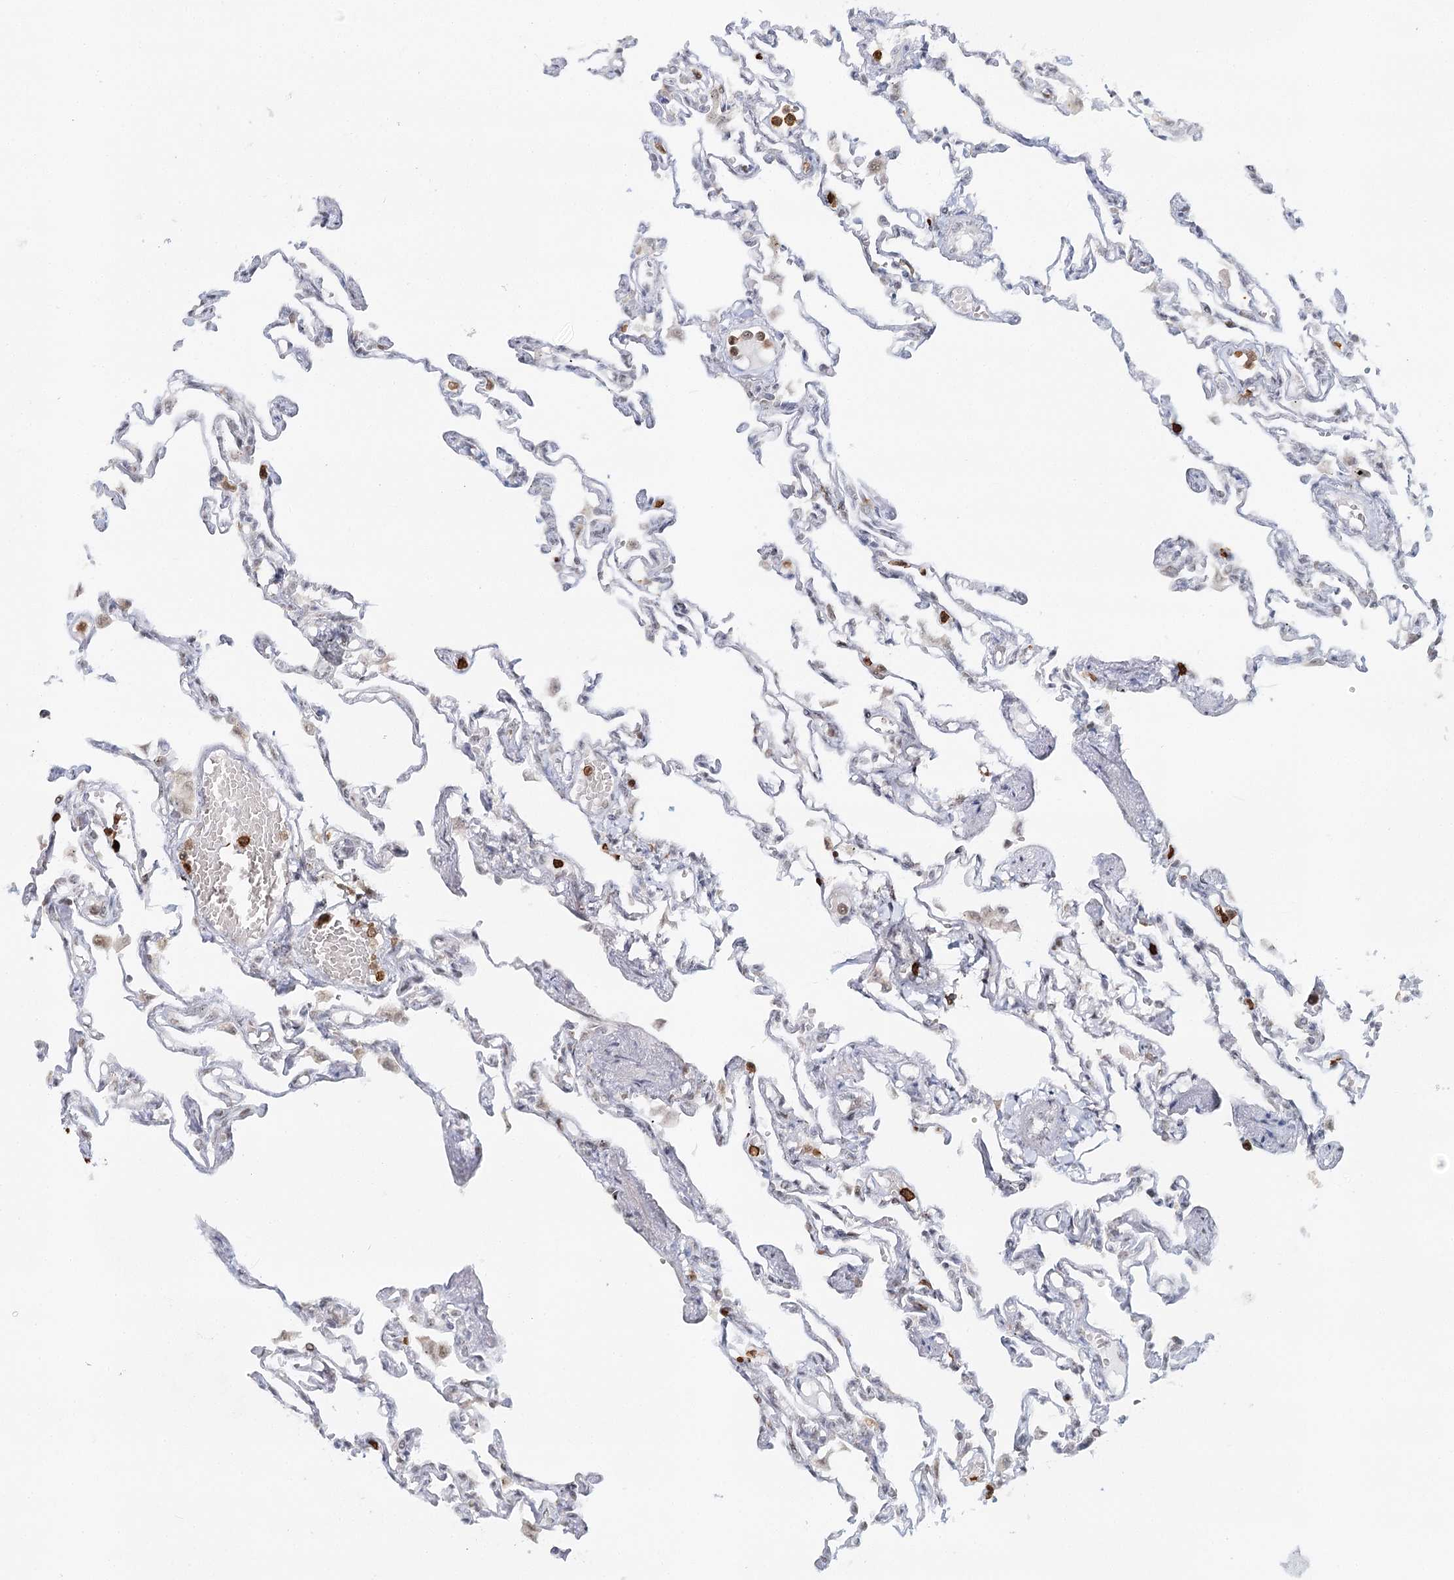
{"staining": {"intensity": "negative", "quantity": "none", "location": "none"}, "tissue": "lung", "cell_type": "Alveolar cells", "image_type": "normal", "snomed": [{"axis": "morphology", "description": "Normal tissue, NOS"}, {"axis": "topography", "description": "Lung"}], "caption": "High power microscopy photomicrograph of an IHC micrograph of benign lung, revealing no significant expression in alveolar cells.", "gene": "ATAD1", "patient": {"sex": "male", "age": 21}}